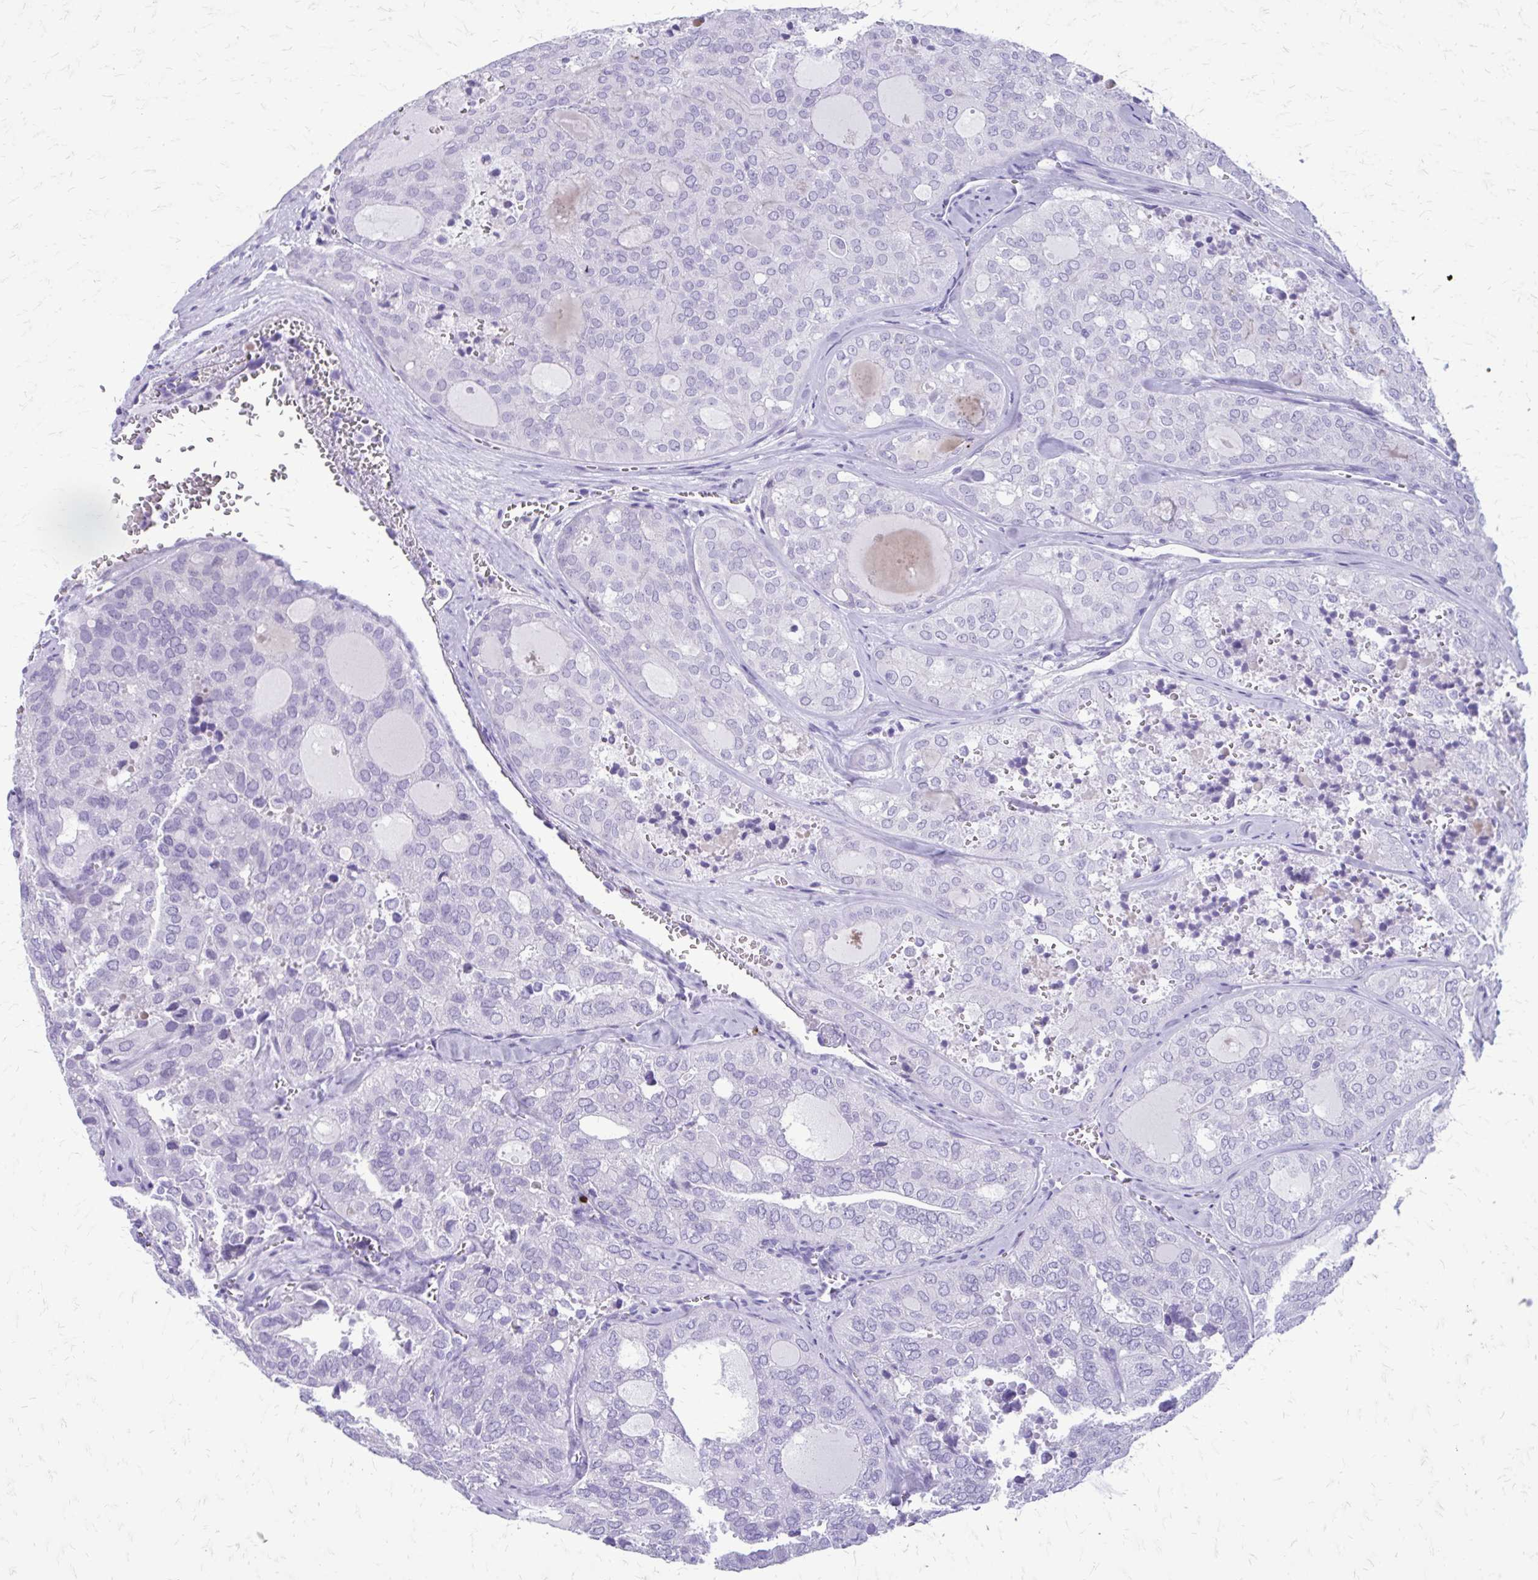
{"staining": {"intensity": "negative", "quantity": "none", "location": "none"}, "tissue": "thyroid cancer", "cell_type": "Tumor cells", "image_type": "cancer", "snomed": [{"axis": "morphology", "description": "Follicular adenoma carcinoma, NOS"}, {"axis": "topography", "description": "Thyroid gland"}], "caption": "An immunohistochemistry (IHC) micrograph of follicular adenoma carcinoma (thyroid) is shown. There is no staining in tumor cells of follicular adenoma carcinoma (thyroid).", "gene": "SATL1", "patient": {"sex": "male", "age": 75}}